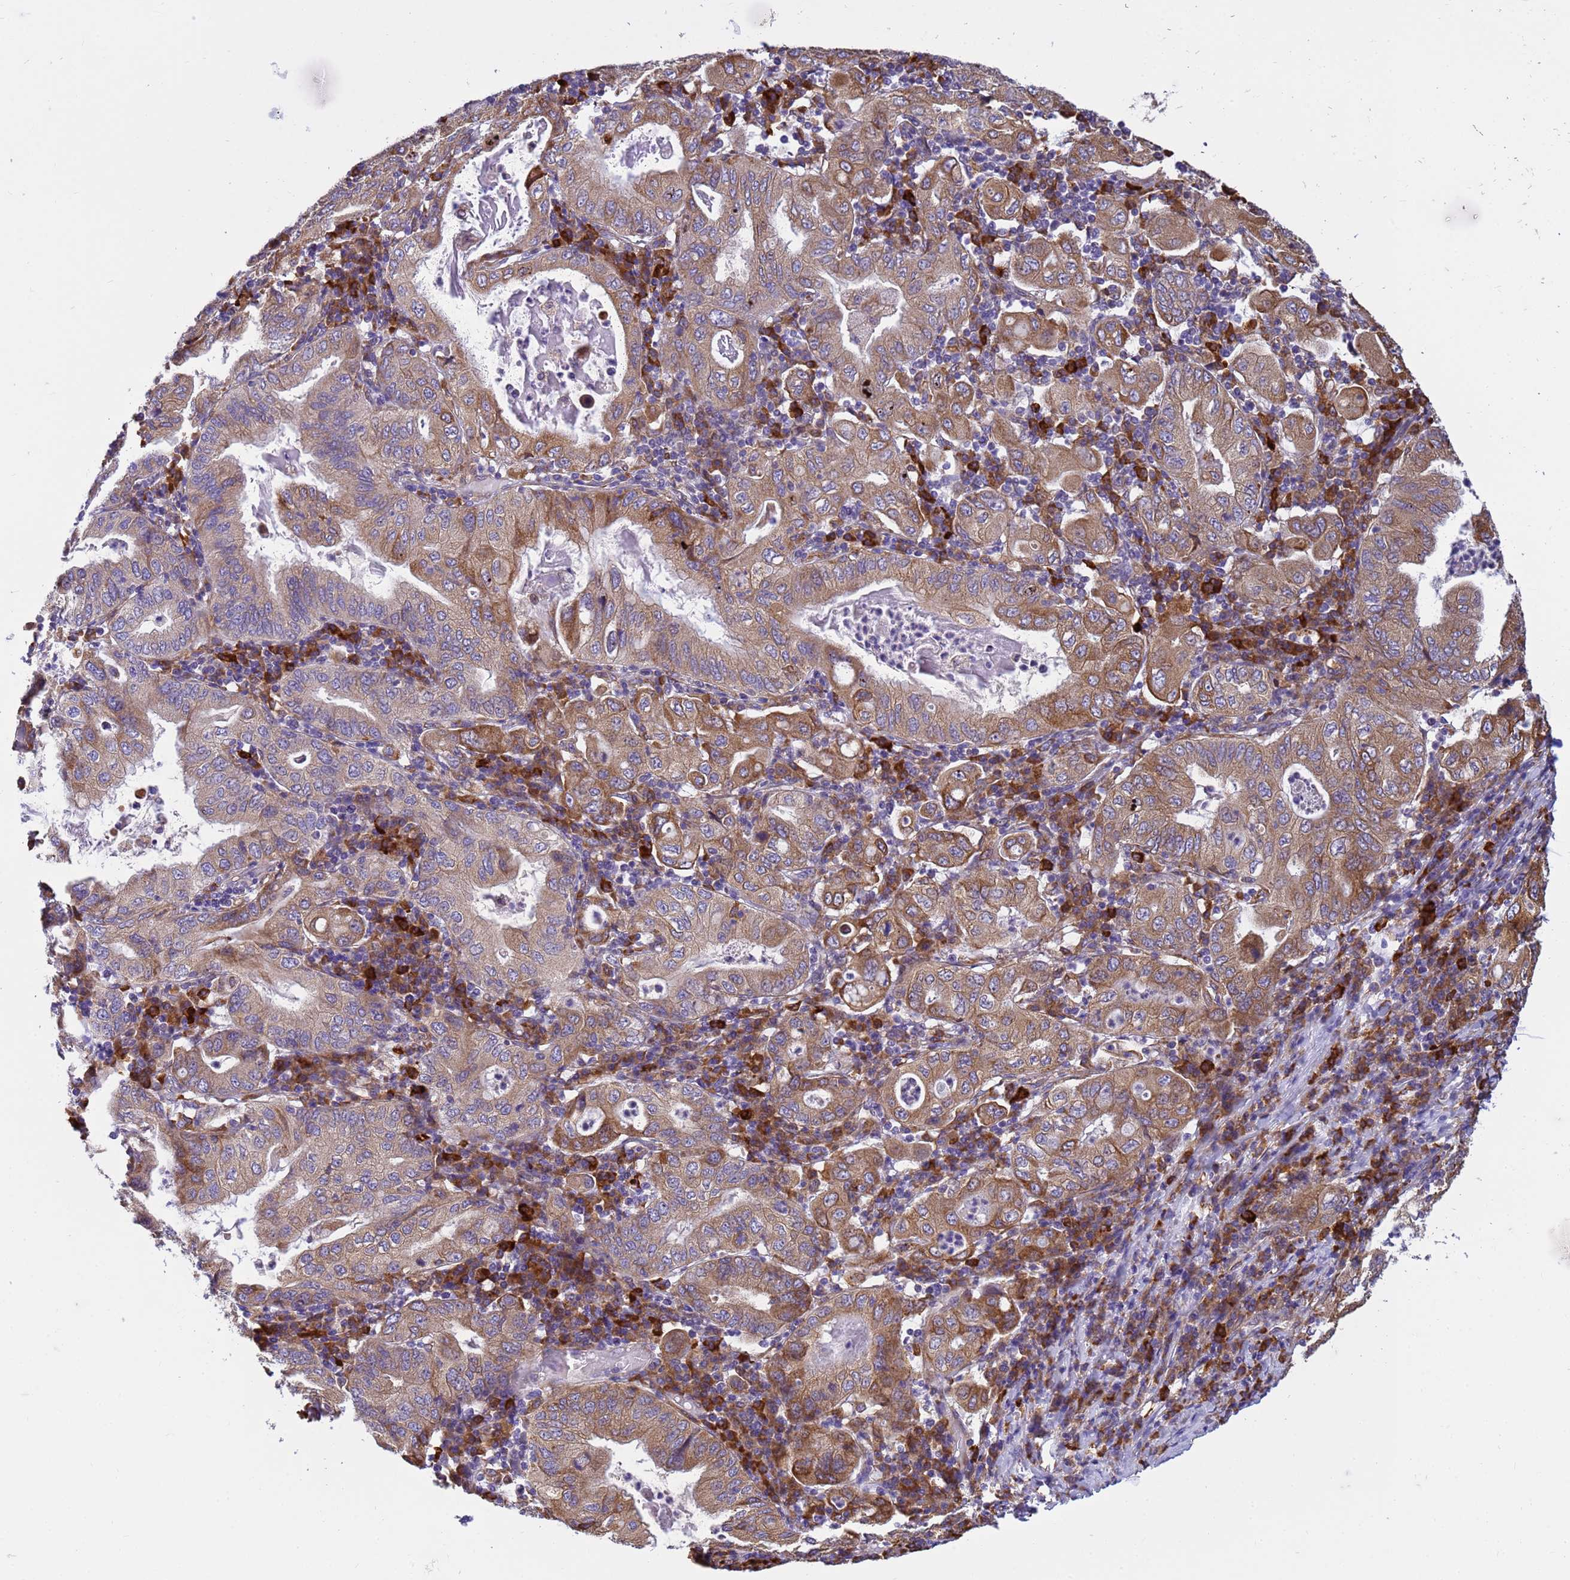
{"staining": {"intensity": "moderate", "quantity": ">75%", "location": "cytoplasmic/membranous"}, "tissue": "stomach cancer", "cell_type": "Tumor cells", "image_type": "cancer", "snomed": [{"axis": "morphology", "description": "Normal tissue, NOS"}, {"axis": "morphology", "description": "Adenocarcinoma, NOS"}, {"axis": "topography", "description": "Esophagus"}, {"axis": "topography", "description": "Stomach, upper"}, {"axis": "topography", "description": "Peripheral nerve tissue"}], "caption": "A high-resolution micrograph shows IHC staining of adenocarcinoma (stomach), which exhibits moderate cytoplasmic/membranous staining in about >75% of tumor cells. The protein is shown in brown color, while the nuclei are stained blue.", "gene": "THAP5", "patient": {"sex": "male", "age": 62}}